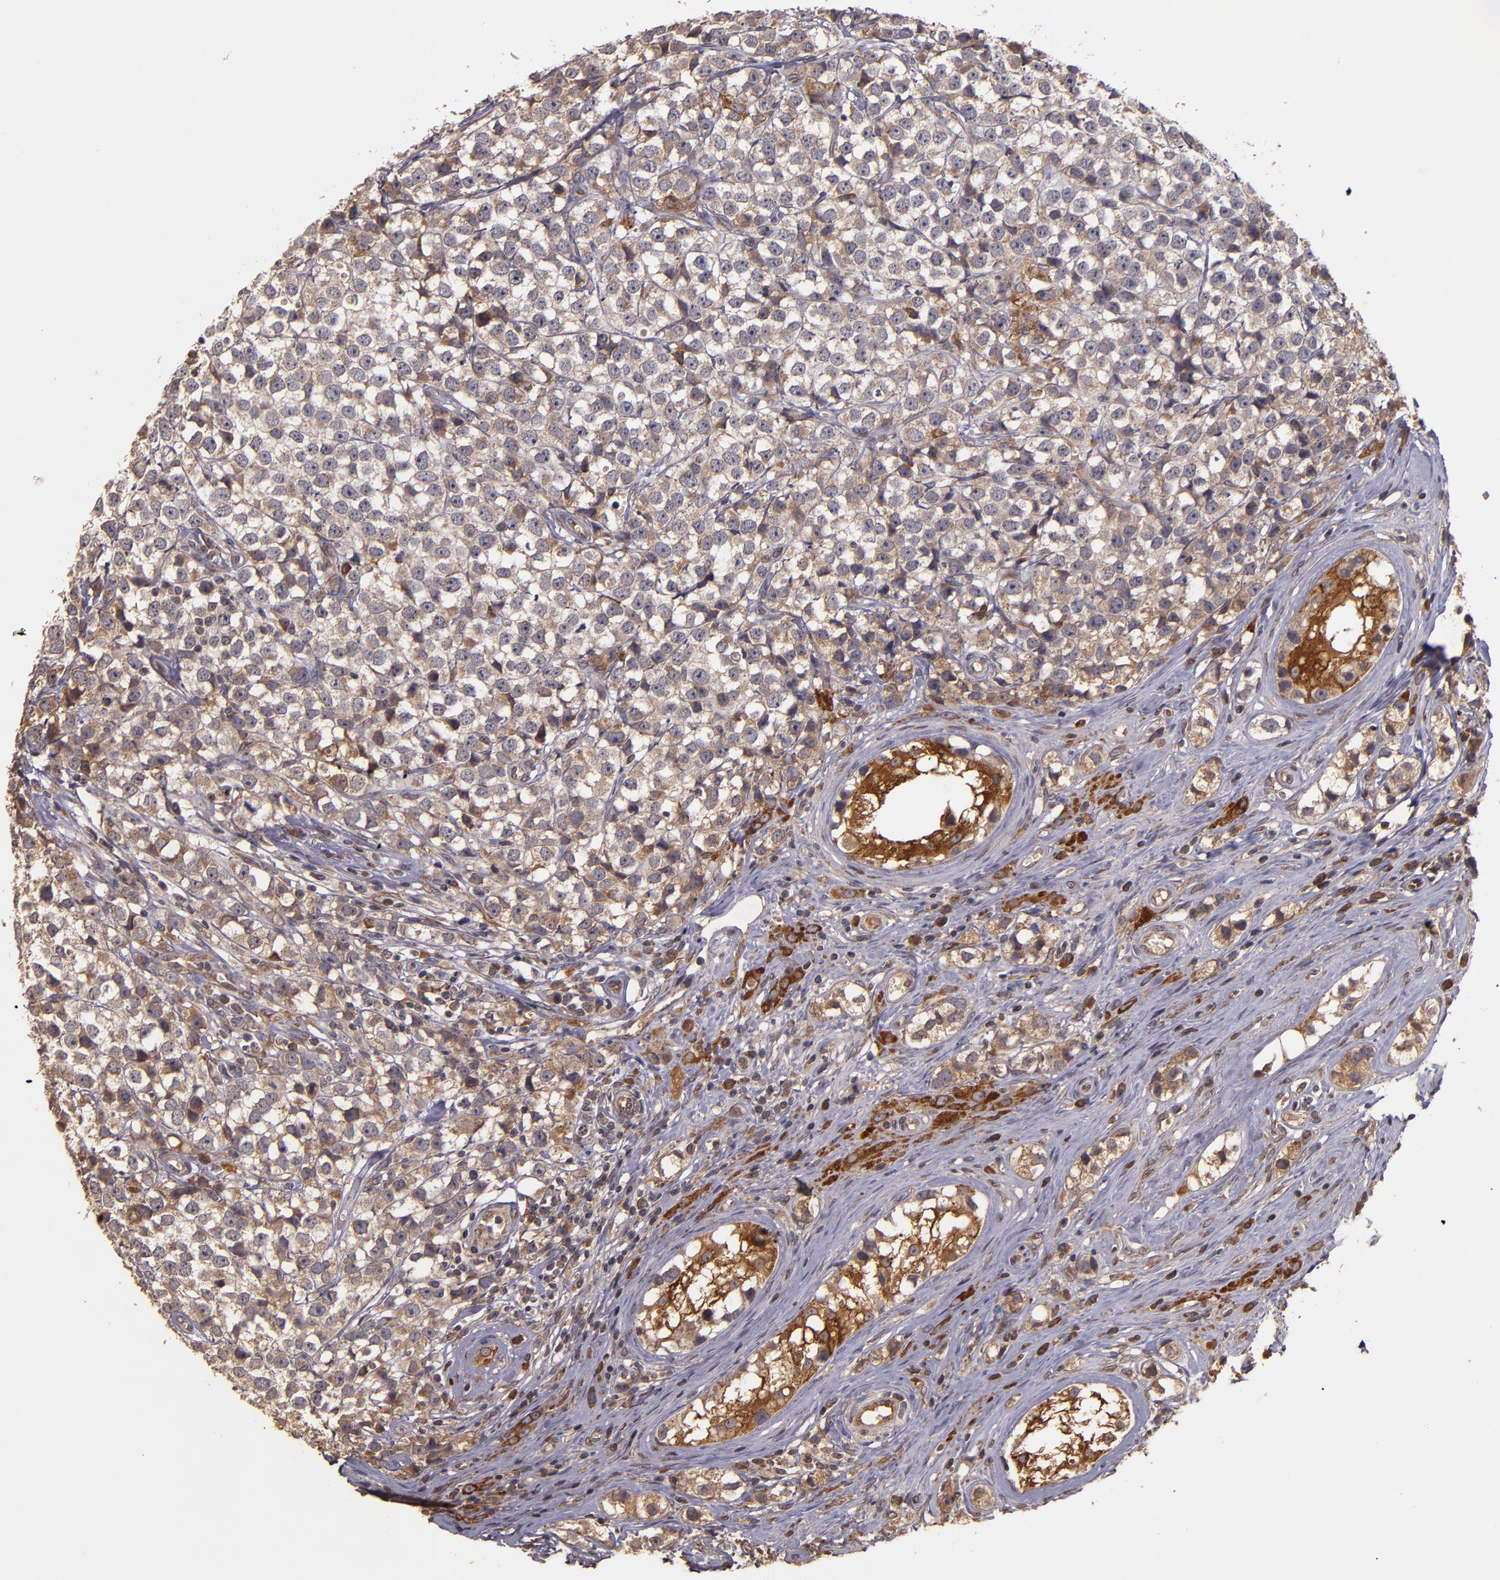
{"staining": {"intensity": "moderate", "quantity": ">75%", "location": "cytoplasmic/membranous"}, "tissue": "testis cancer", "cell_type": "Tumor cells", "image_type": "cancer", "snomed": [{"axis": "morphology", "description": "Seminoma, NOS"}, {"axis": "topography", "description": "Testis"}], "caption": "IHC of seminoma (testis) exhibits medium levels of moderate cytoplasmic/membranous positivity in approximately >75% of tumor cells.", "gene": "PRAF2", "patient": {"sex": "male", "age": 25}}